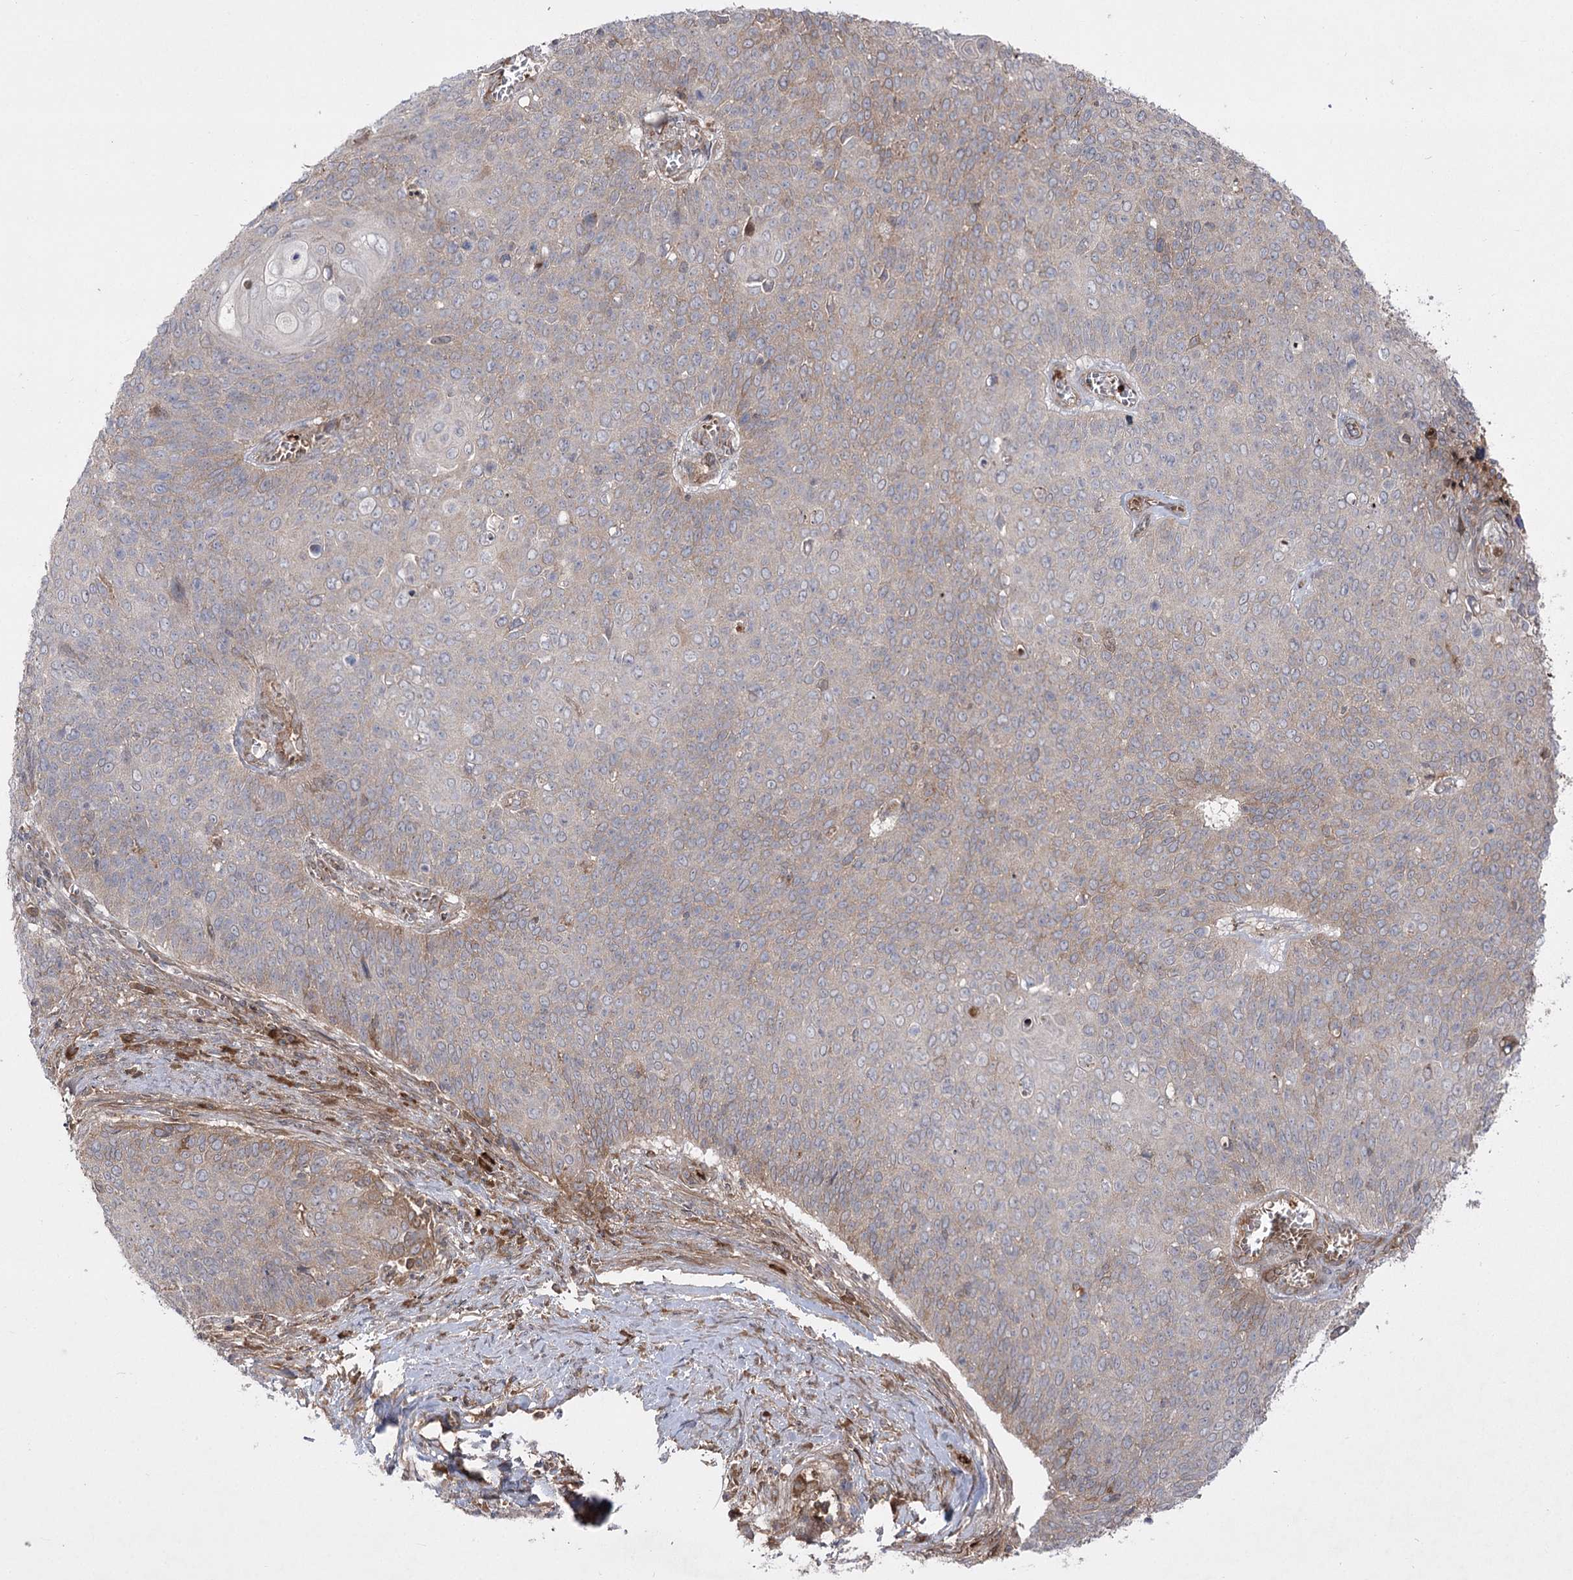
{"staining": {"intensity": "weak", "quantity": "<25%", "location": "cytoplasmic/membranous"}, "tissue": "cervical cancer", "cell_type": "Tumor cells", "image_type": "cancer", "snomed": [{"axis": "morphology", "description": "Squamous cell carcinoma, NOS"}, {"axis": "topography", "description": "Cervix"}], "caption": "High power microscopy micrograph of an IHC histopathology image of cervical squamous cell carcinoma, revealing no significant staining in tumor cells.", "gene": "PLEKHA5", "patient": {"sex": "female", "age": 39}}